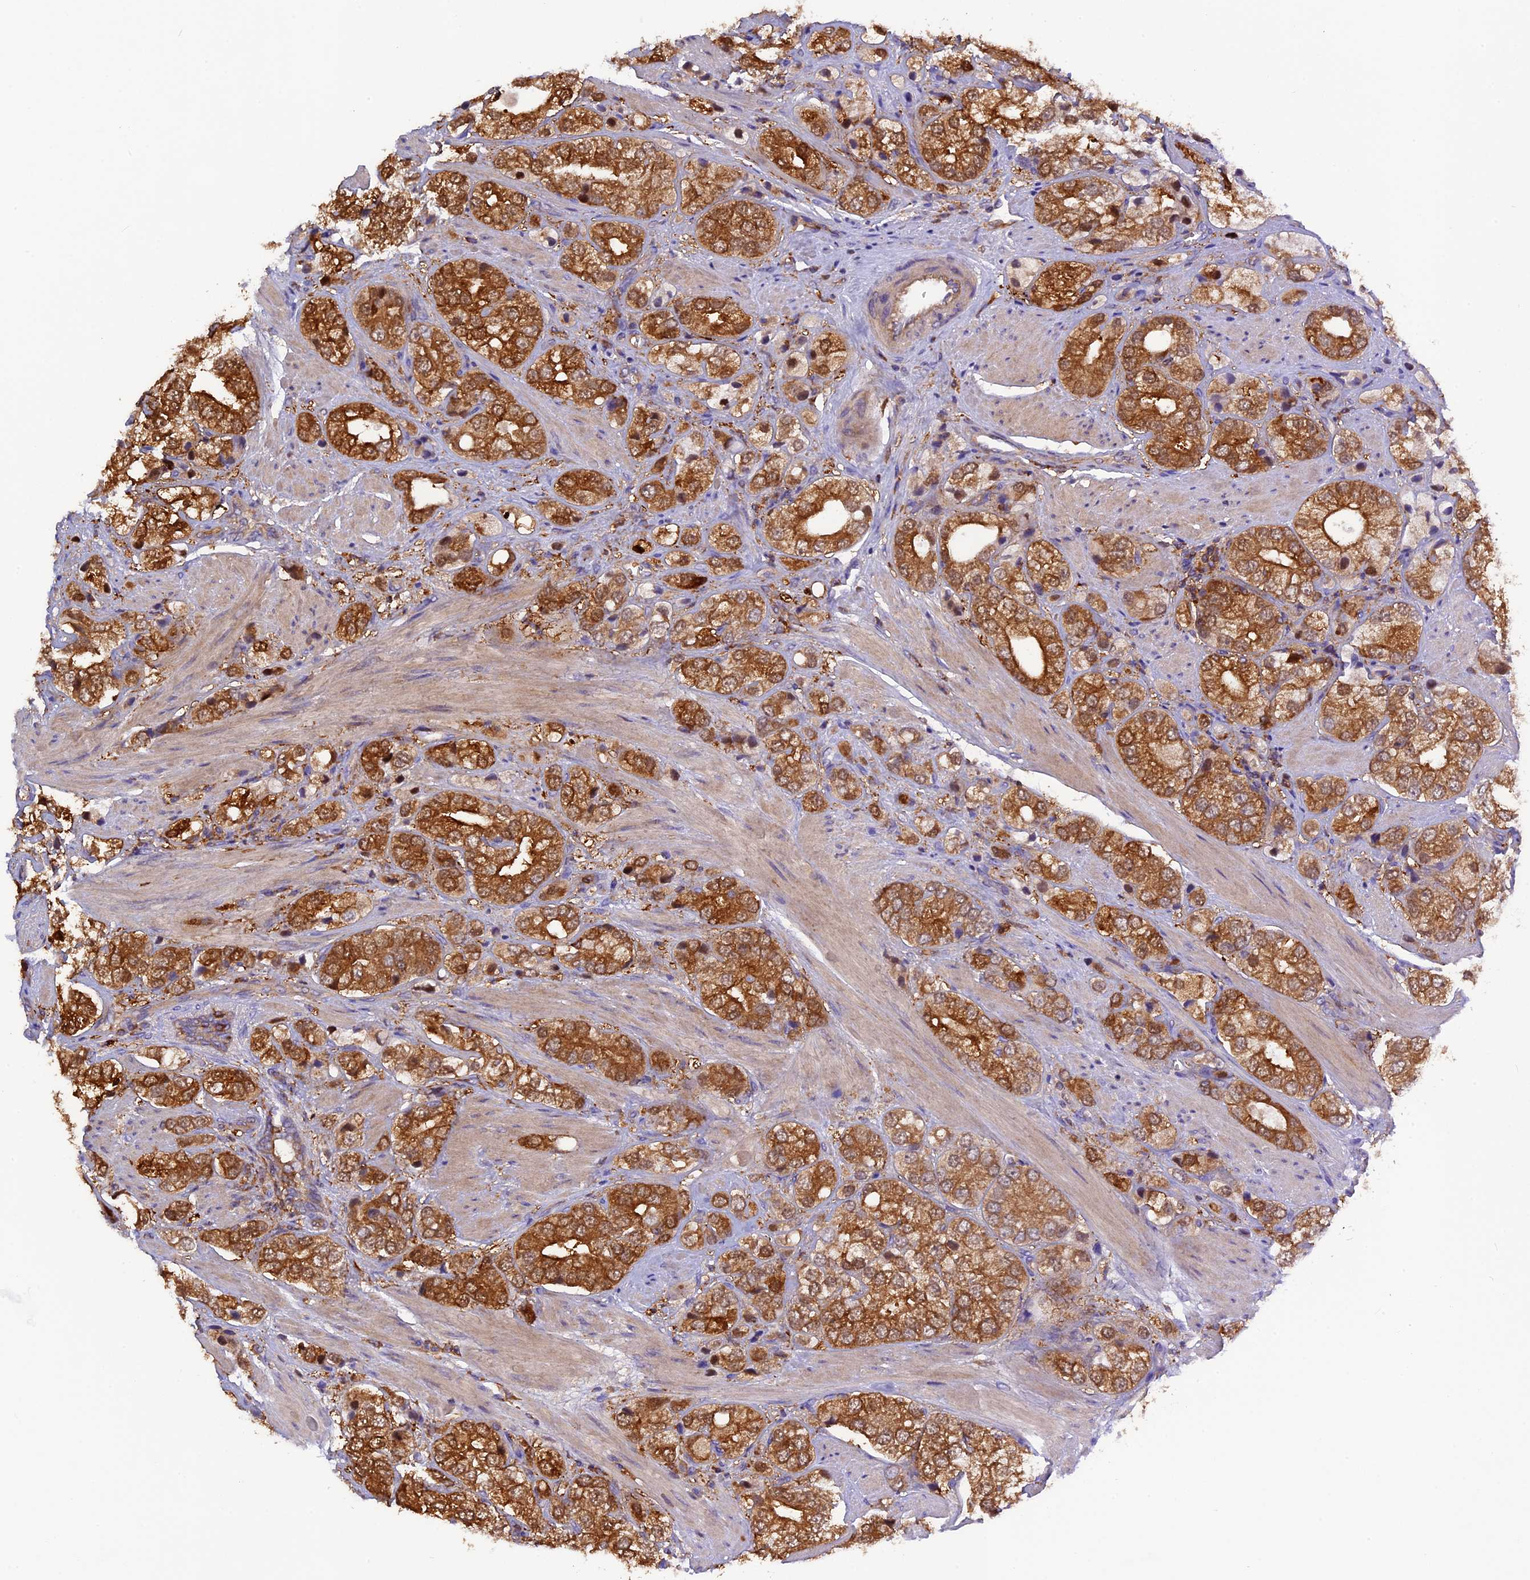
{"staining": {"intensity": "strong", "quantity": ">75%", "location": "cytoplasmic/membranous"}, "tissue": "prostate cancer", "cell_type": "Tumor cells", "image_type": "cancer", "snomed": [{"axis": "morphology", "description": "Adenocarcinoma, High grade"}, {"axis": "topography", "description": "Prostate"}], "caption": "About >75% of tumor cells in human prostate adenocarcinoma (high-grade) exhibit strong cytoplasmic/membranous protein staining as visualized by brown immunohistochemical staining.", "gene": "MYO9B", "patient": {"sex": "male", "age": 50}}